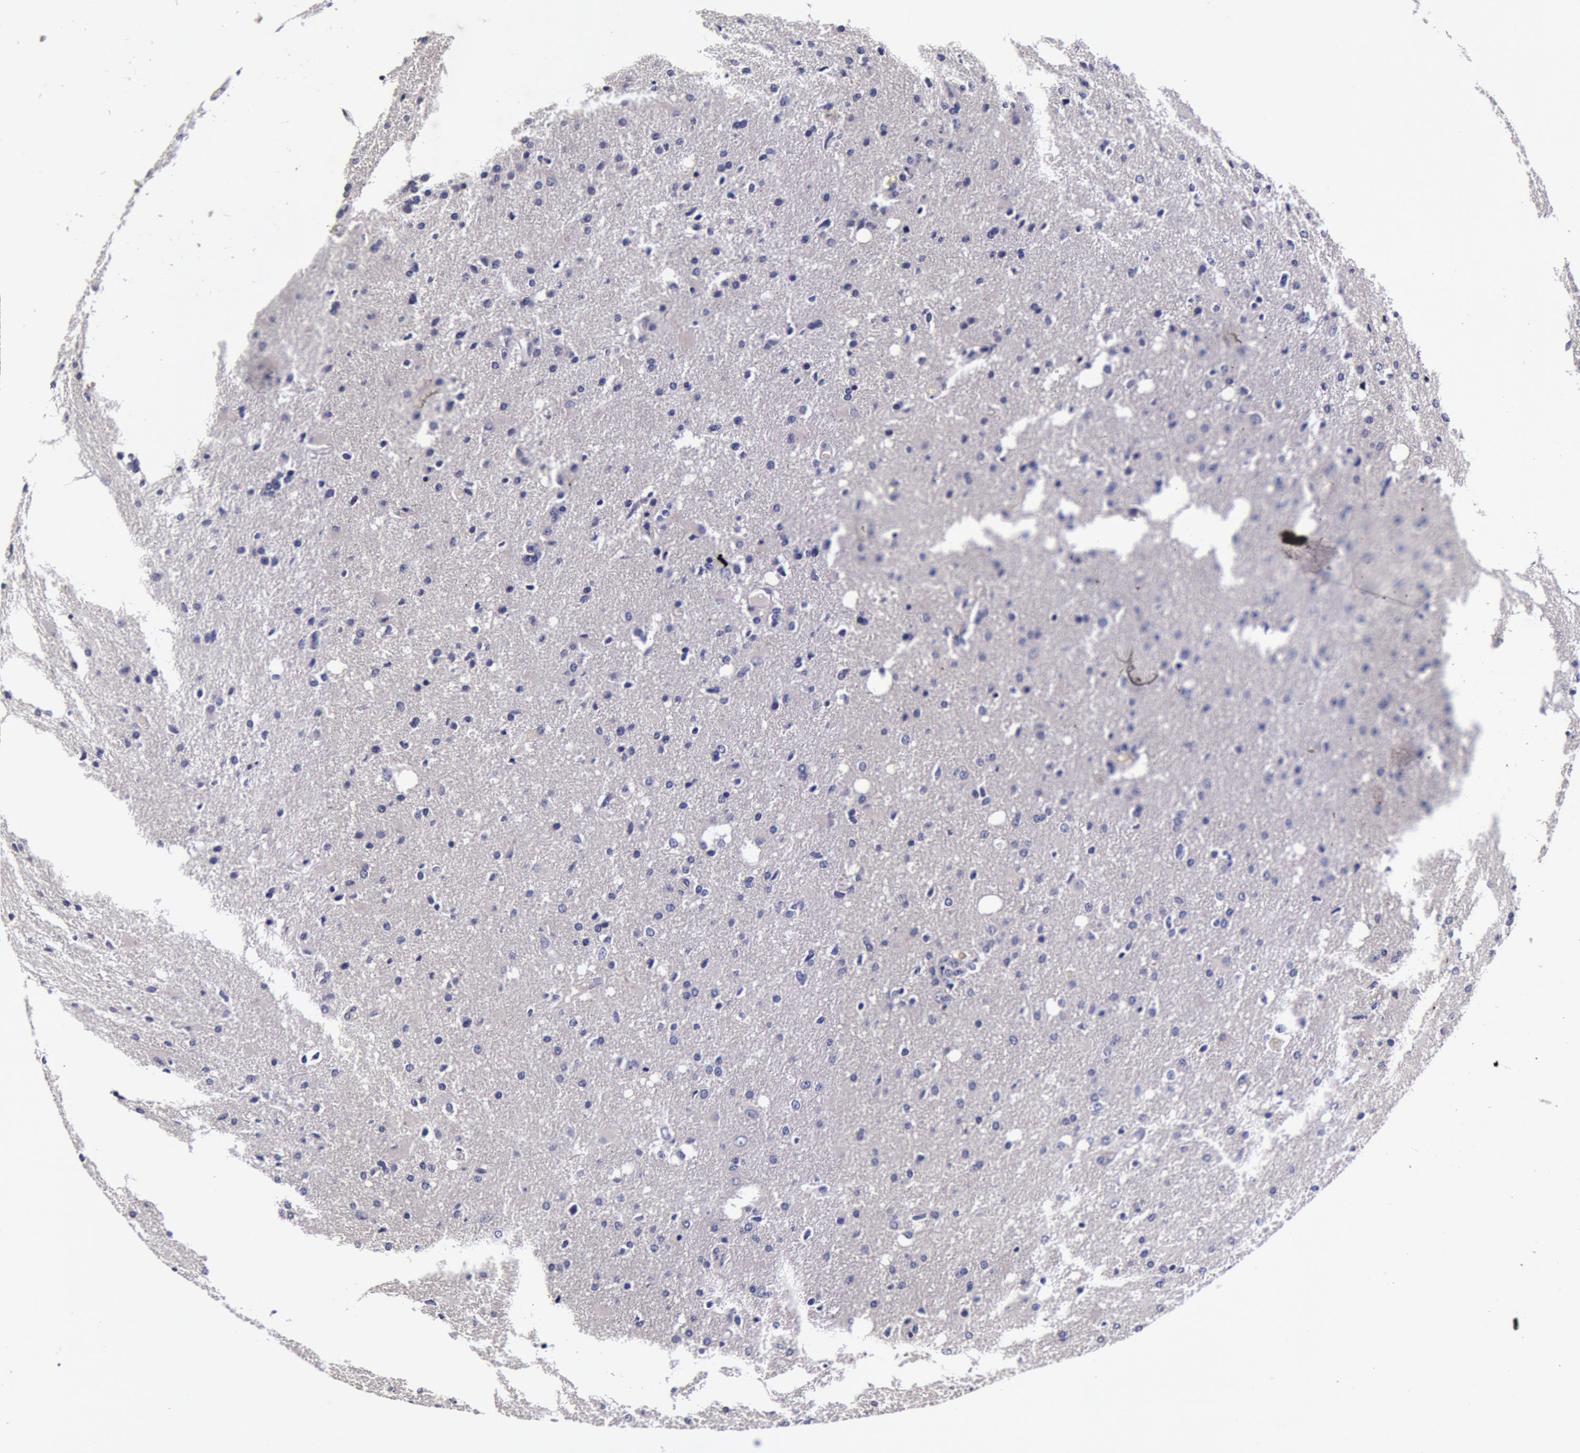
{"staining": {"intensity": "negative", "quantity": "none", "location": "none"}, "tissue": "glioma", "cell_type": "Tumor cells", "image_type": "cancer", "snomed": [{"axis": "morphology", "description": "Glioma, malignant, High grade"}, {"axis": "topography", "description": "Brain"}], "caption": "The image demonstrates no significant positivity in tumor cells of high-grade glioma (malignant).", "gene": "CCDC22", "patient": {"sex": "male", "age": 68}}